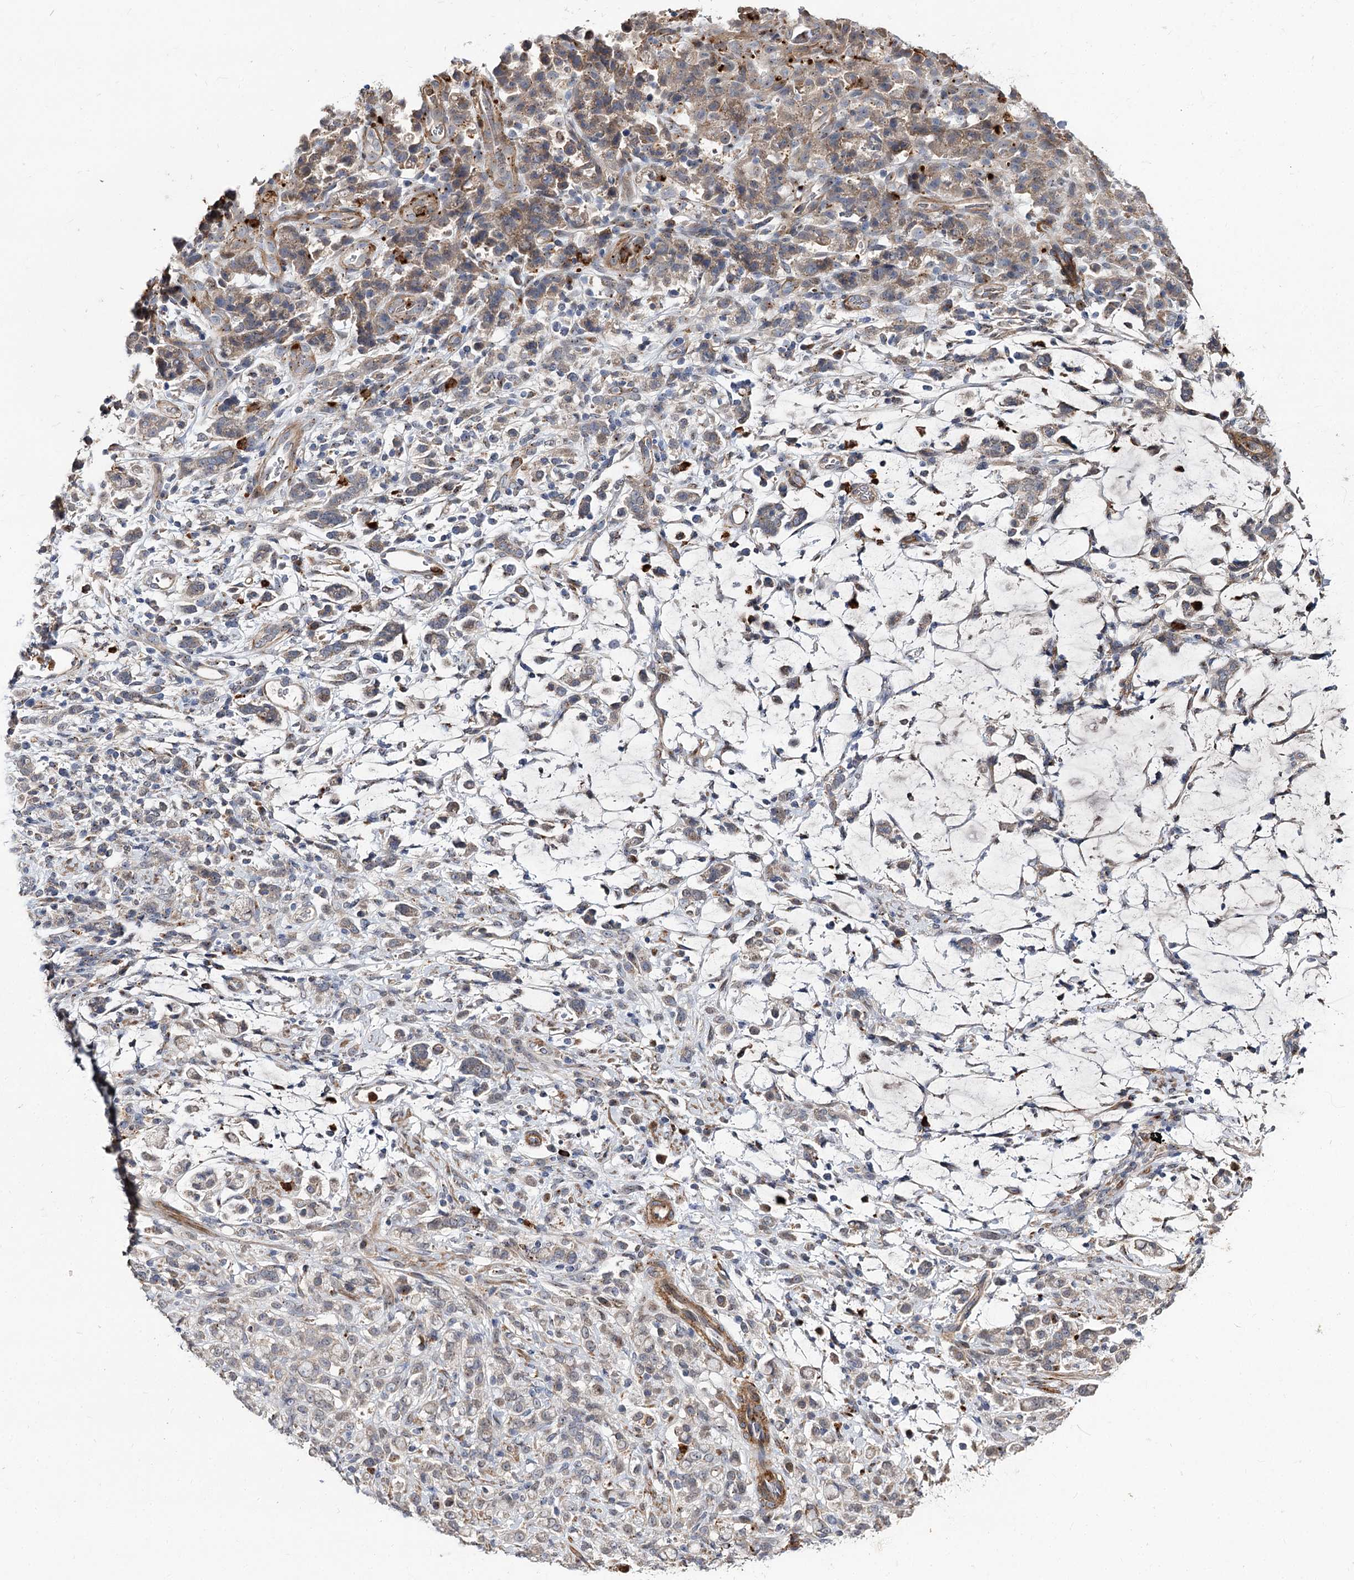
{"staining": {"intensity": "negative", "quantity": "none", "location": "none"}, "tissue": "stomach cancer", "cell_type": "Tumor cells", "image_type": "cancer", "snomed": [{"axis": "morphology", "description": "Adenocarcinoma, NOS"}, {"axis": "topography", "description": "Stomach"}], "caption": "High magnification brightfield microscopy of stomach cancer (adenocarcinoma) stained with DAB (brown) and counterstained with hematoxylin (blue): tumor cells show no significant positivity.", "gene": "MINDY3", "patient": {"sex": "female", "age": 60}}